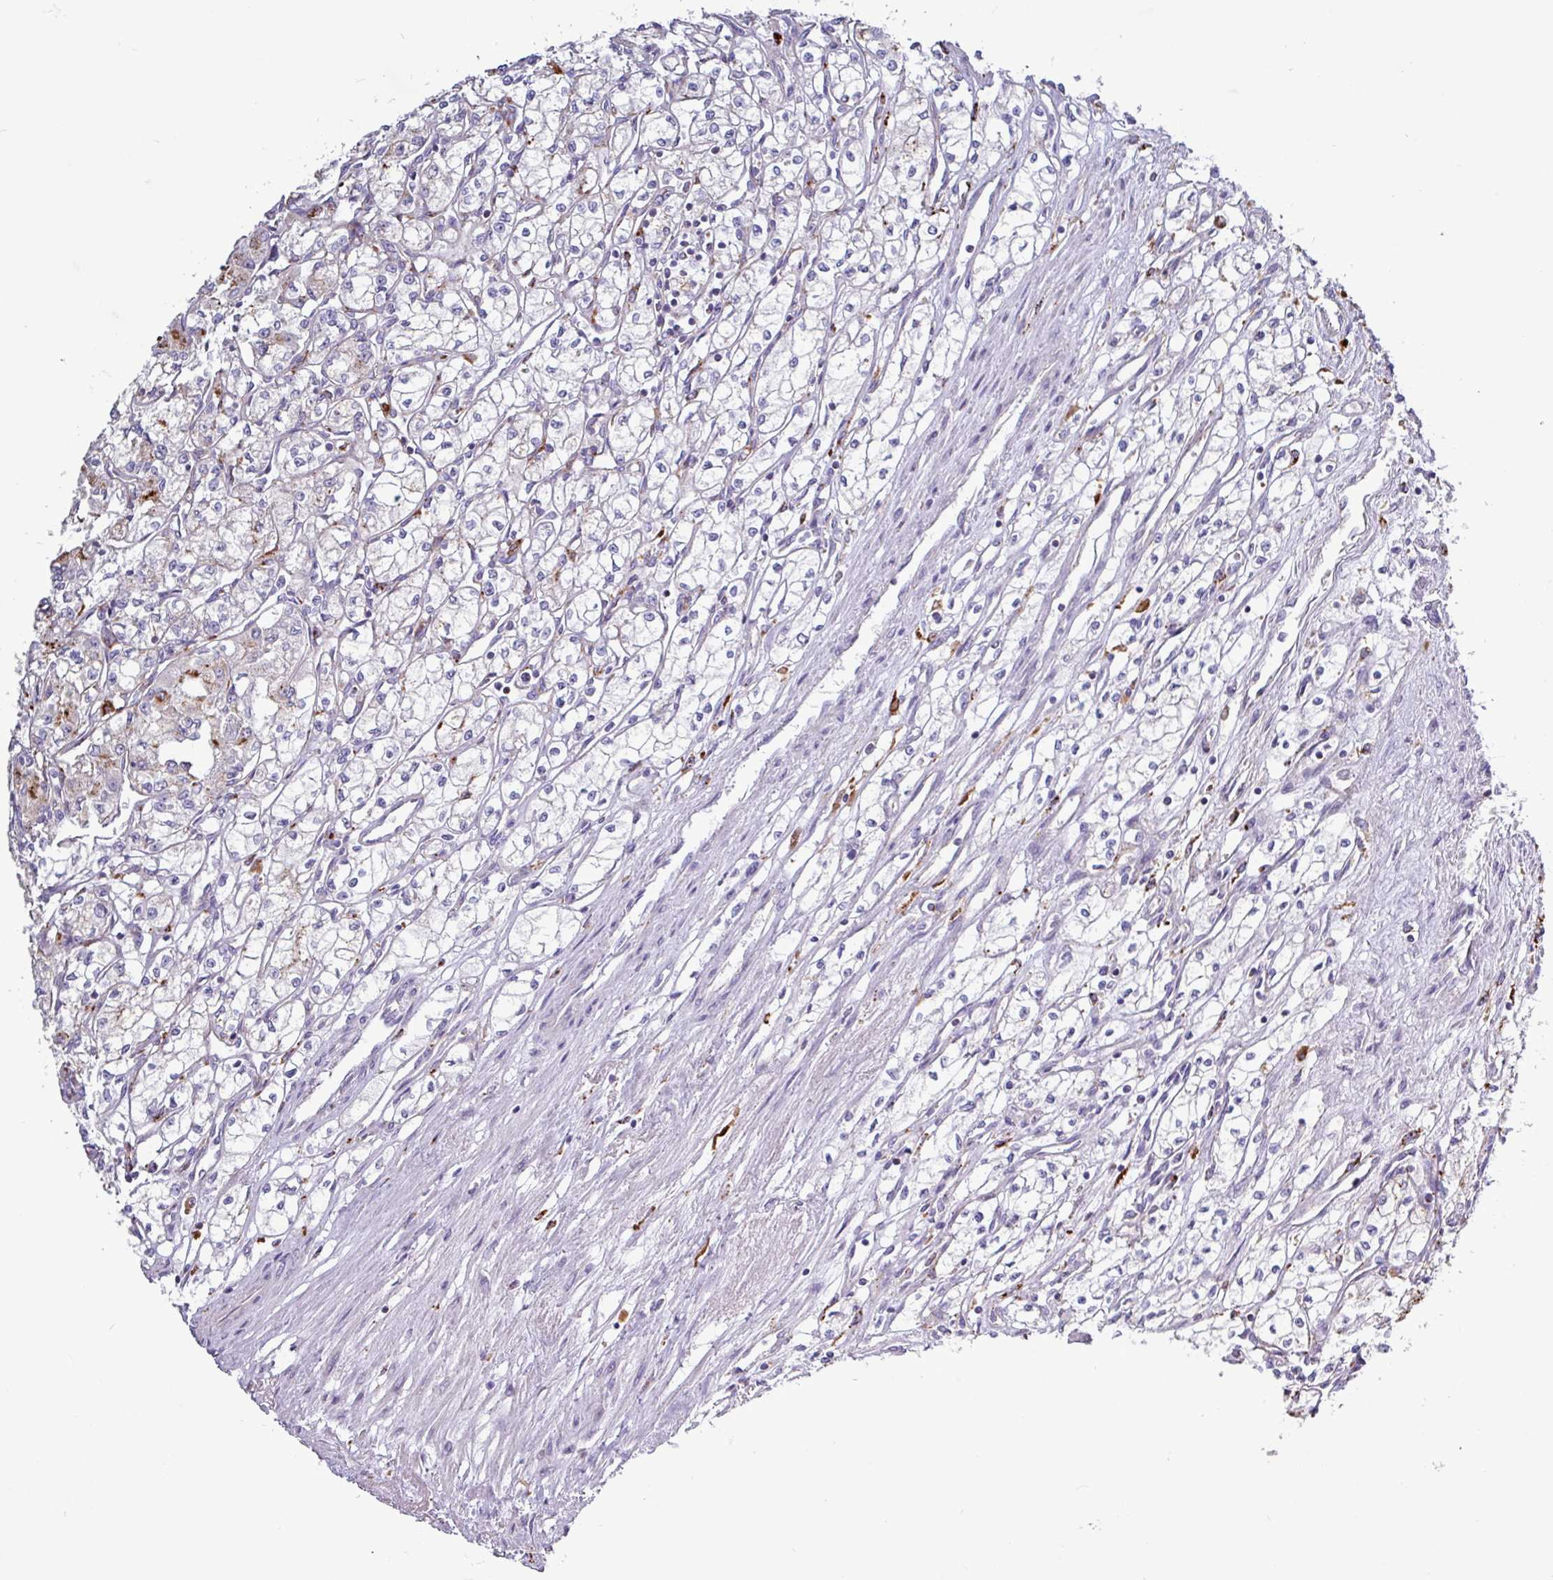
{"staining": {"intensity": "weak", "quantity": "<25%", "location": "cytoplasmic/membranous"}, "tissue": "renal cancer", "cell_type": "Tumor cells", "image_type": "cancer", "snomed": [{"axis": "morphology", "description": "Adenocarcinoma, NOS"}, {"axis": "topography", "description": "Kidney"}], "caption": "High magnification brightfield microscopy of renal cancer stained with DAB (3,3'-diaminobenzidine) (brown) and counterstained with hematoxylin (blue): tumor cells show no significant expression.", "gene": "AMIGO2", "patient": {"sex": "male", "age": 59}}